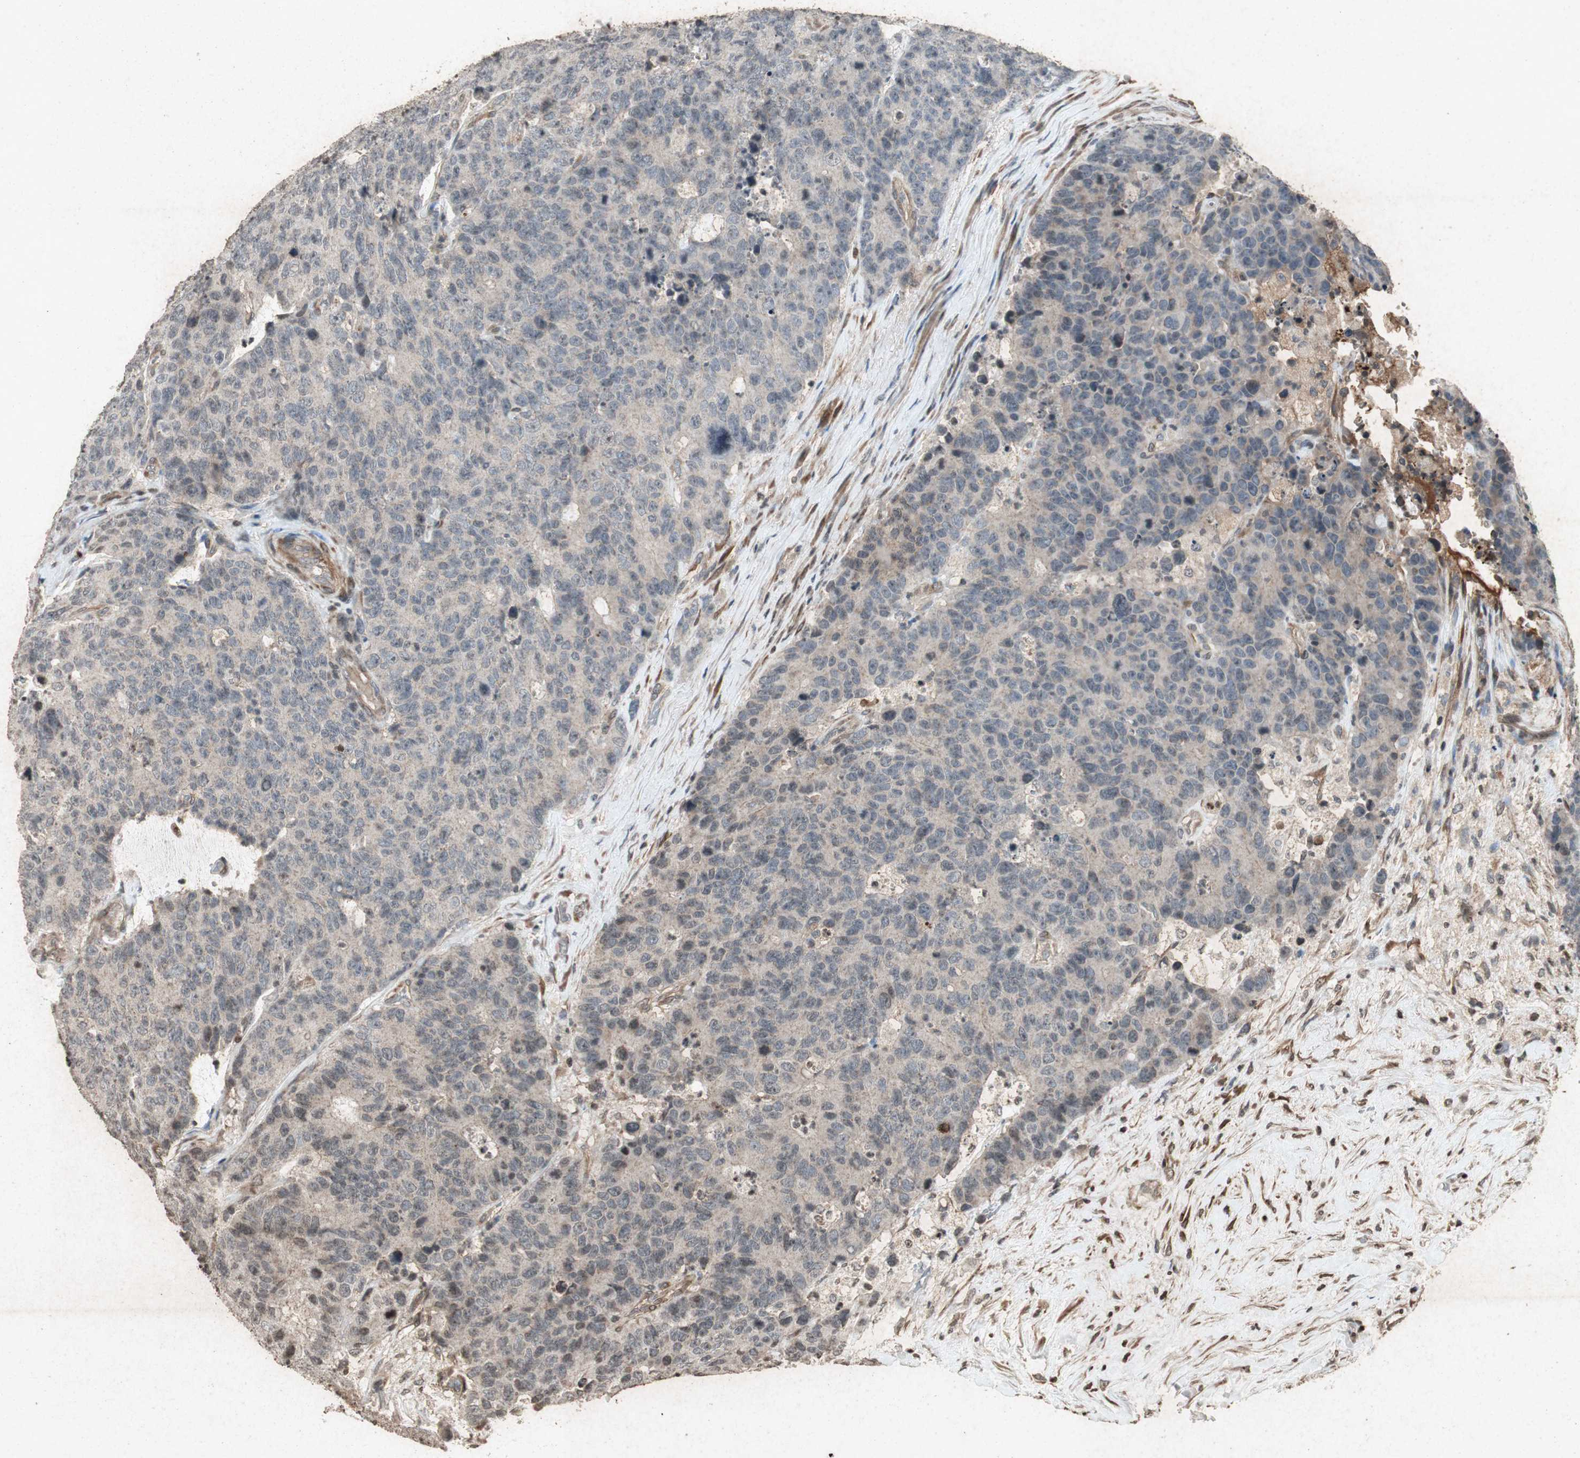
{"staining": {"intensity": "weak", "quantity": ">75%", "location": "cytoplasmic/membranous"}, "tissue": "colorectal cancer", "cell_type": "Tumor cells", "image_type": "cancer", "snomed": [{"axis": "morphology", "description": "Adenocarcinoma, NOS"}, {"axis": "topography", "description": "Colon"}], "caption": "Colorectal cancer (adenocarcinoma) was stained to show a protein in brown. There is low levels of weak cytoplasmic/membranous expression in about >75% of tumor cells.", "gene": "PRKG1", "patient": {"sex": "female", "age": 86}}